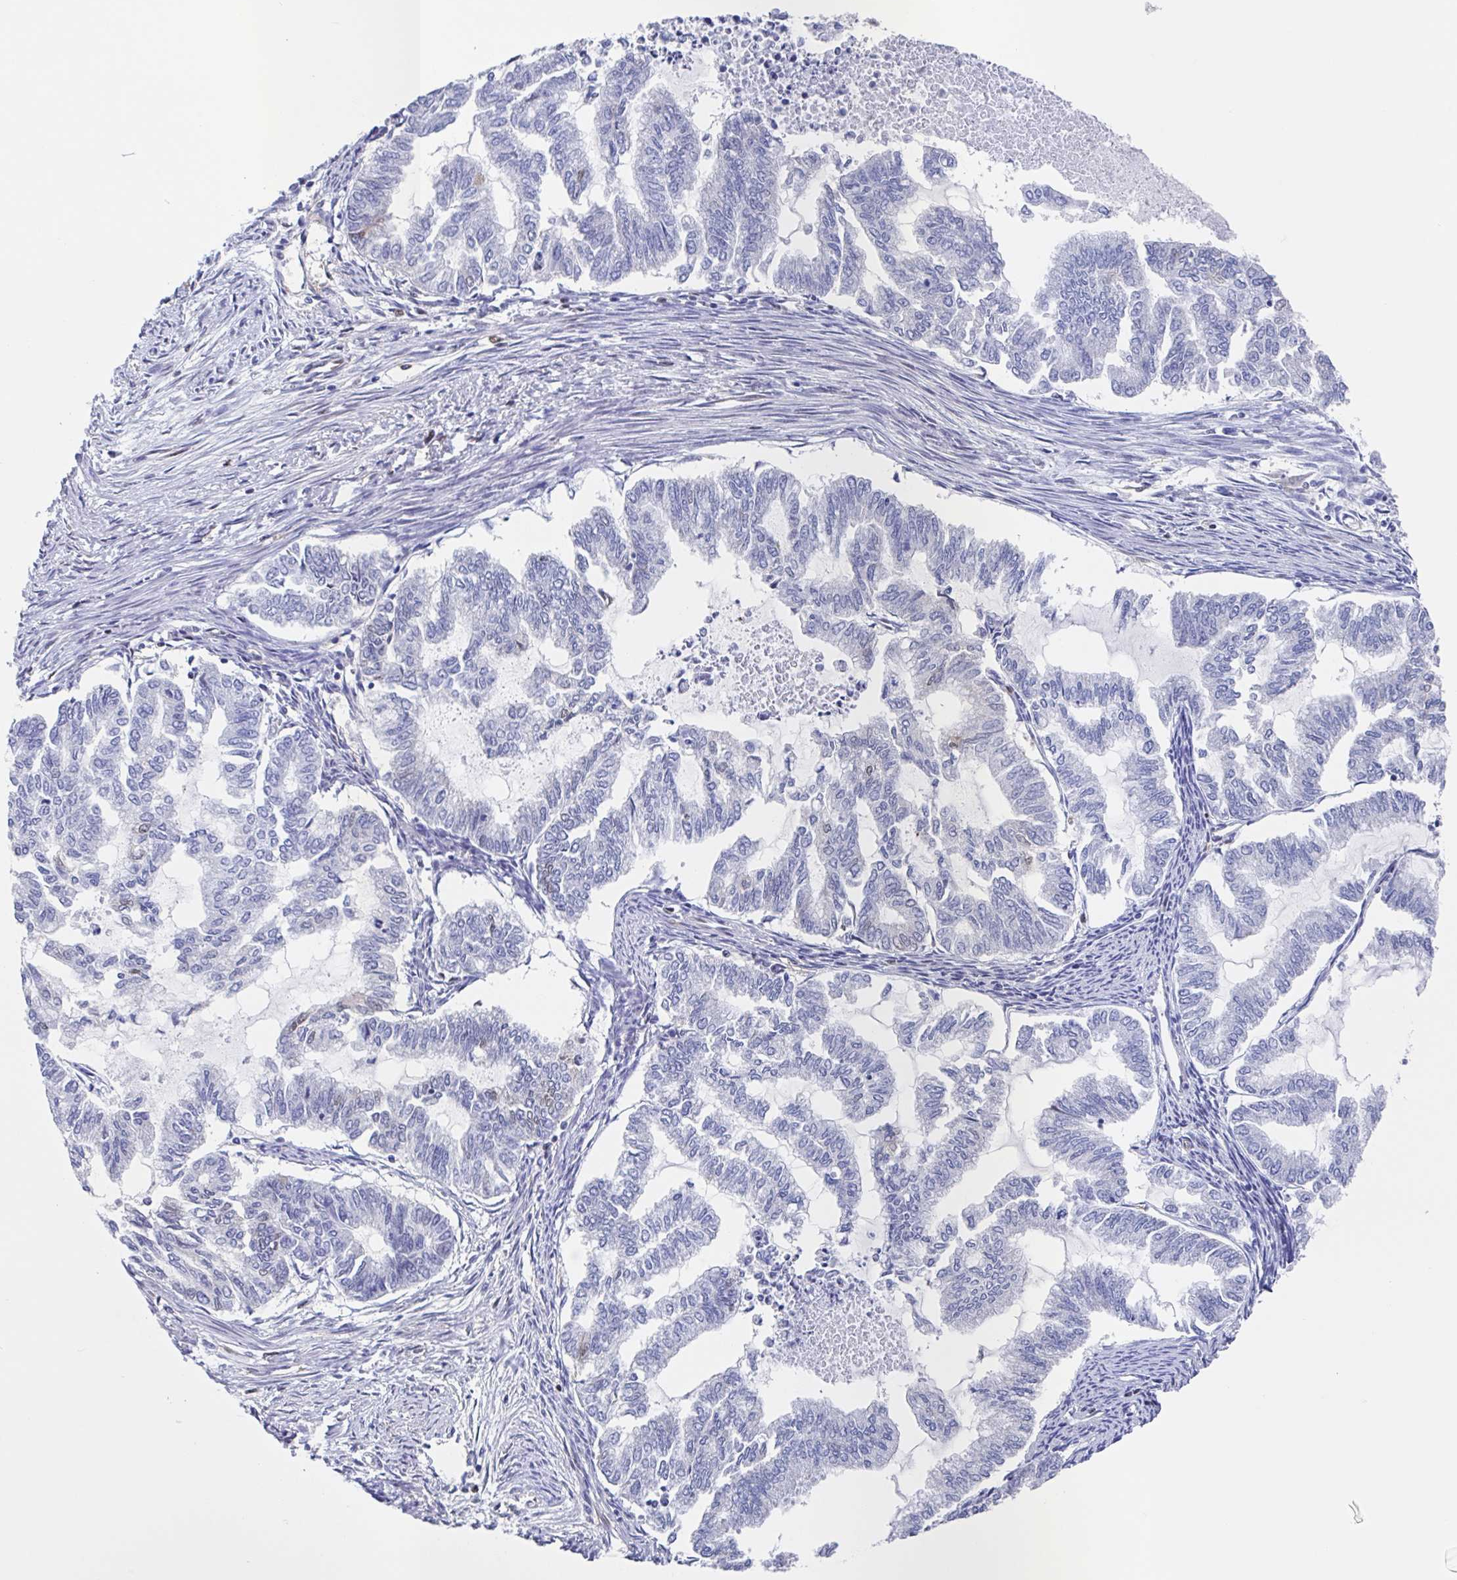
{"staining": {"intensity": "negative", "quantity": "none", "location": "none"}, "tissue": "endometrial cancer", "cell_type": "Tumor cells", "image_type": "cancer", "snomed": [{"axis": "morphology", "description": "Adenocarcinoma, NOS"}, {"axis": "topography", "description": "Endometrium"}], "caption": "Histopathology image shows no significant protein positivity in tumor cells of endometrial cancer (adenocarcinoma).", "gene": "FCGR3A", "patient": {"sex": "female", "age": 79}}